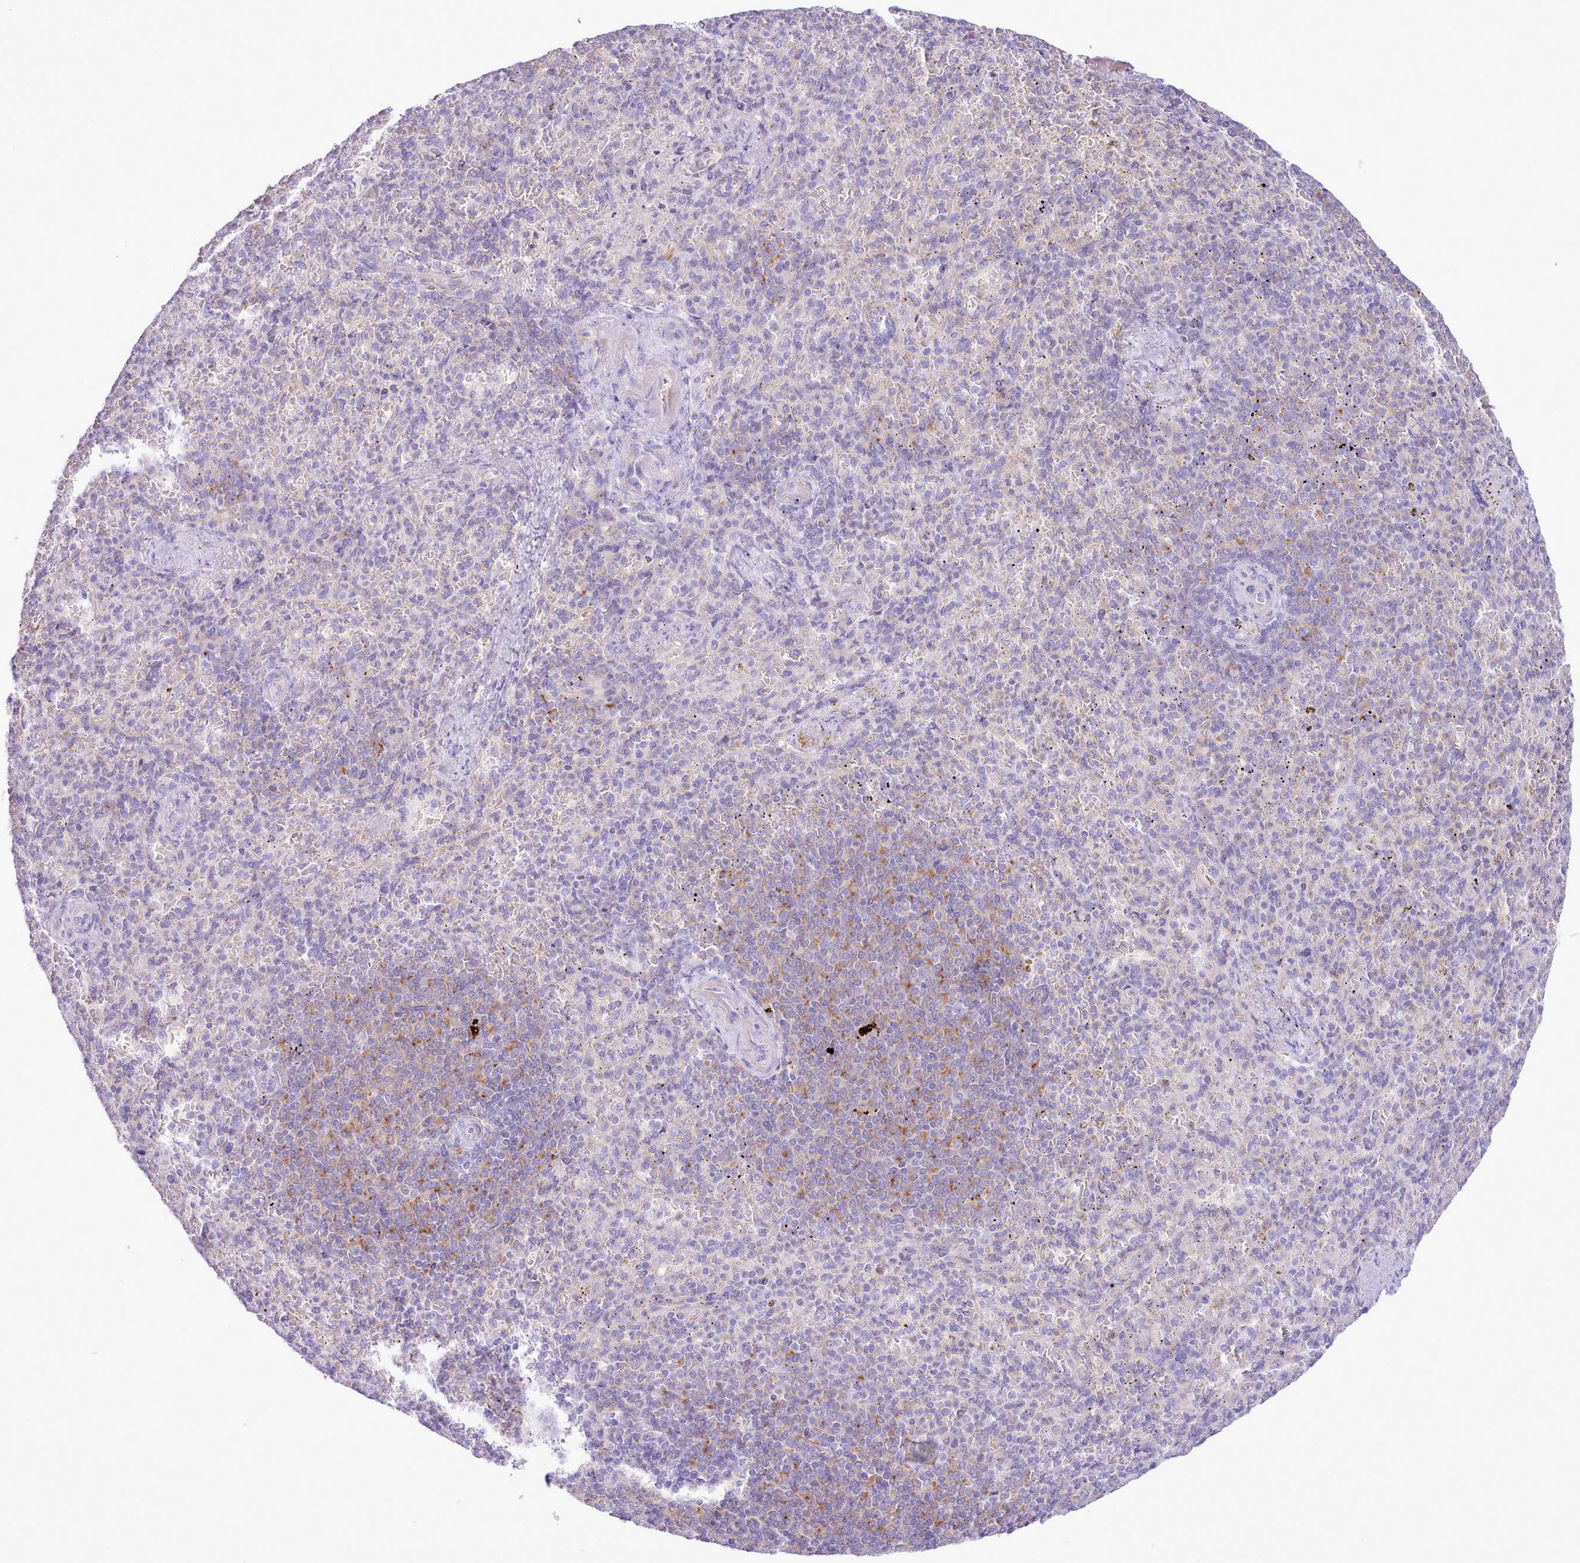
{"staining": {"intensity": "negative", "quantity": "none", "location": "none"}, "tissue": "spleen", "cell_type": "Cells in red pulp", "image_type": "normal", "snomed": [{"axis": "morphology", "description": "Normal tissue, NOS"}, {"axis": "topography", "description": "Spleen"}], "caption": "This micrograph is of unremarkable spleen stained with immunohistochemistry (IHC) to label a protein in brown with the nuclei are counter-stained blue. There is no positivity in cells in red pulp.", "gene": "MDFI", "patient": {"sex": "female", "age": 74}}